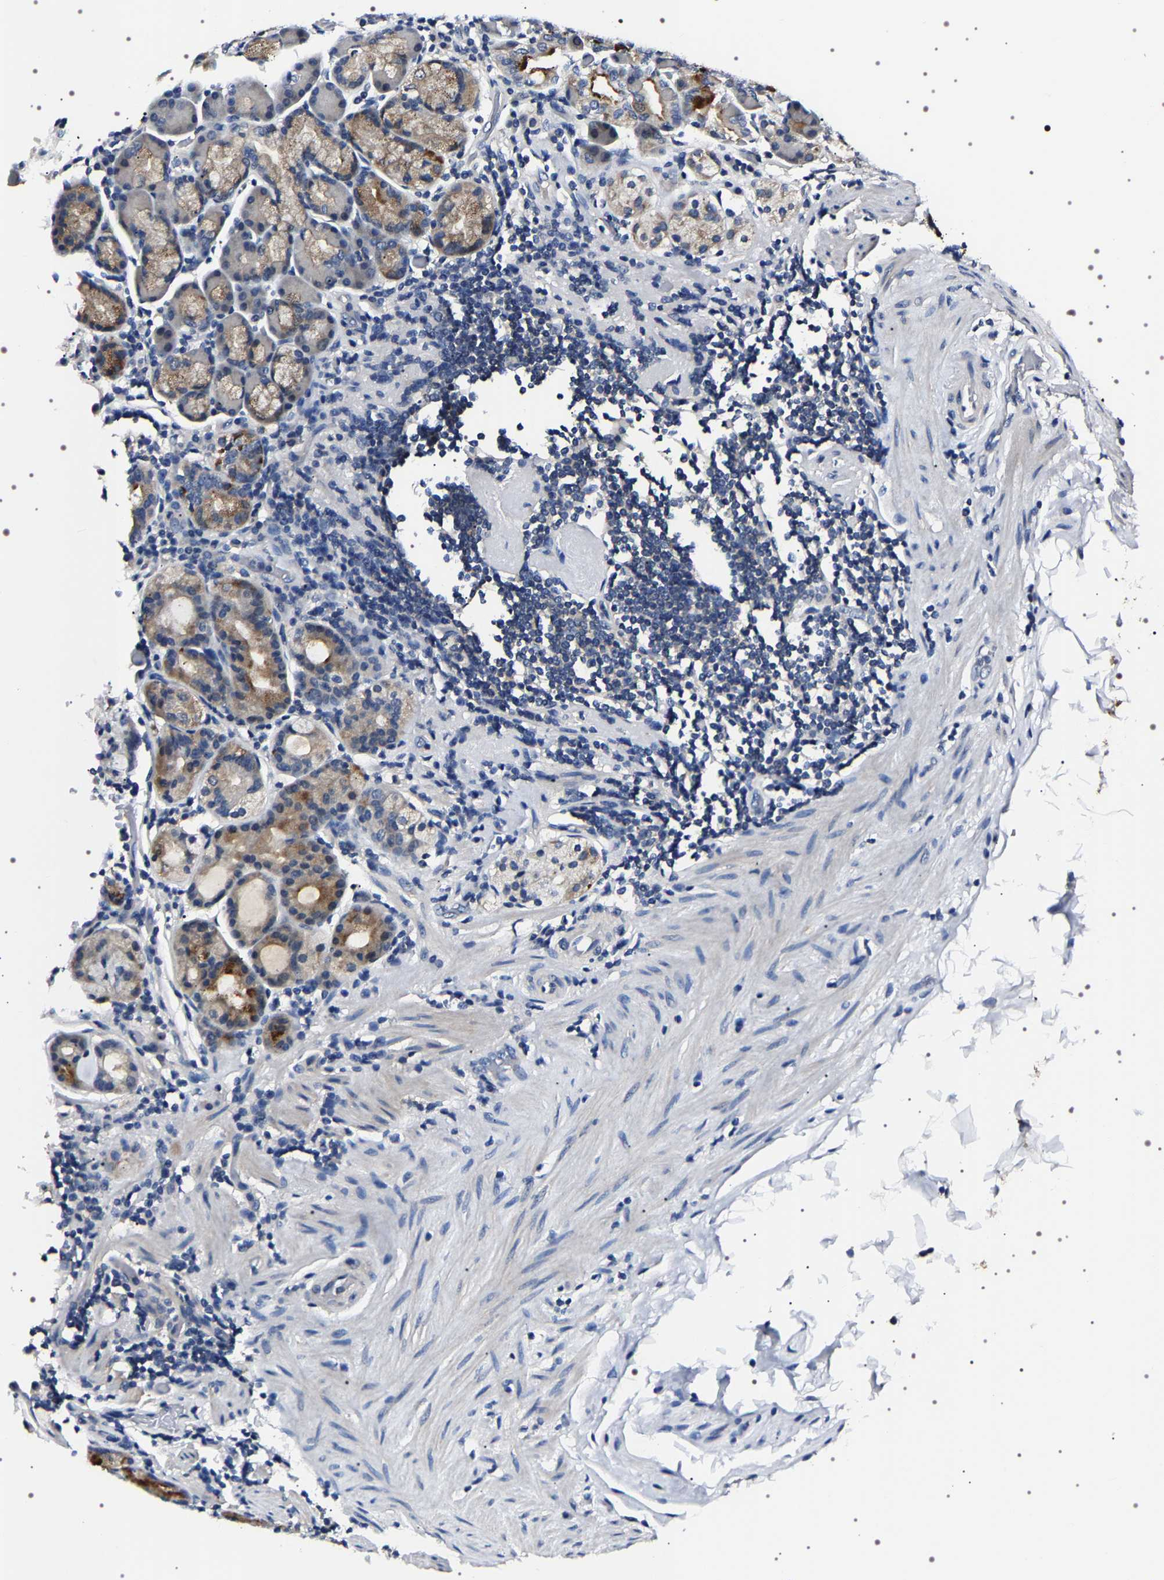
{"staining": {"intensity": "moderate", "quantity": "<25%", "location": "cytoplasmic/membranous"}, "tissue": "stomach", "cell_type": "Glandular cells", "image_type": "normal", "snomed": [{"axis": "morphology", "description": "Normal tissue, NOS"}, {"axis": "topography", "description": "Stomach, lower"}], "caption": "A low amount of moderate cytoplasmic/membranous staining is seen in approximately <25% of glandular cells in benign stomach.", "gene": "TARBP1", "patient": {"sex": "female", "age": 76}}